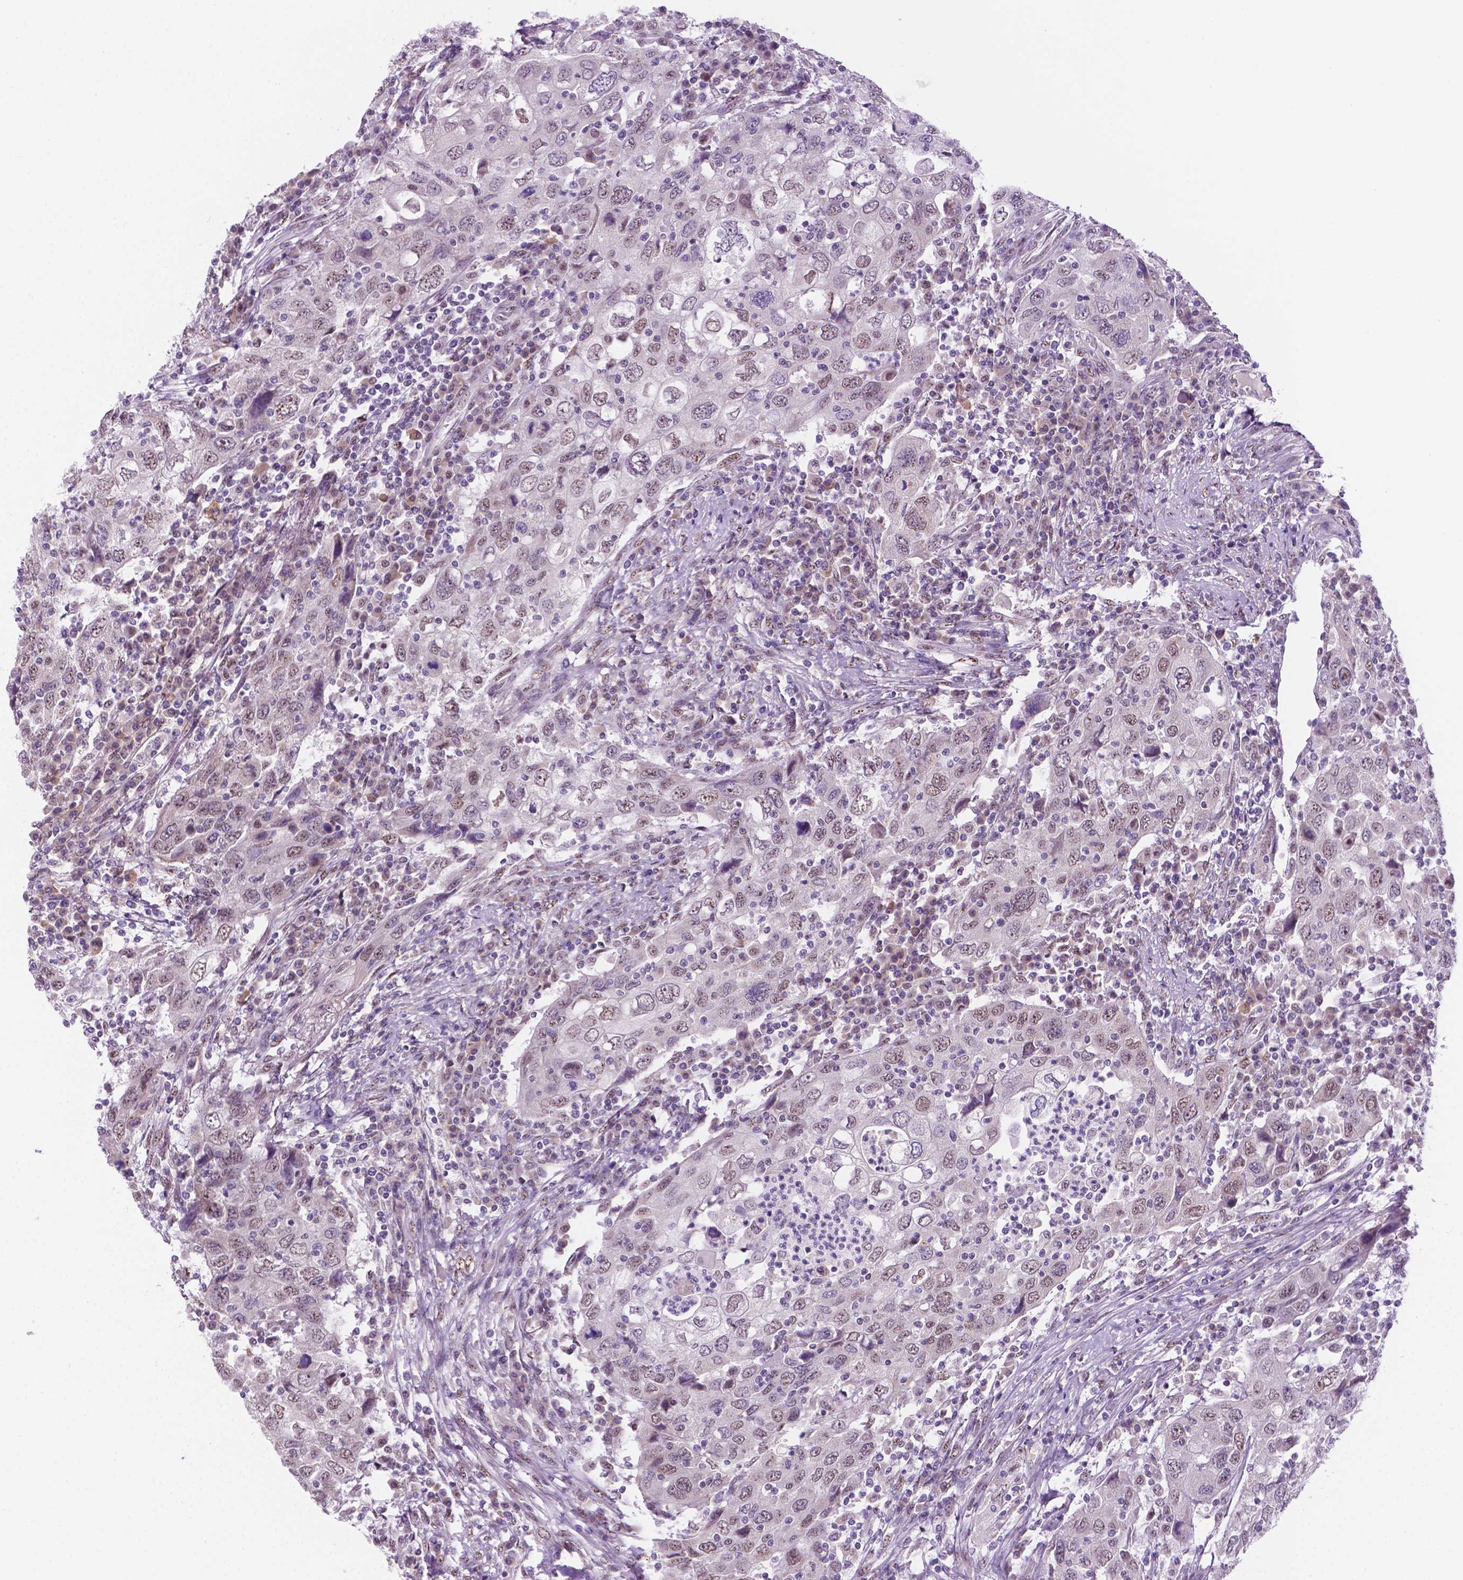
{"staining": {"intensity": "weak", "quantity": "25%-75%", "location": "nuclear"}, "tissue": "urothelial cancer", "cell_type": "Tumor cells", "image_type": "cancer", "snomed": [{"axis": "morphology", "description": "Urothelial carcinoma, High grade"}, {"axis": "topography", "description": "Urinary bladder"}], "caption": "Protein staining of urothelial carcinoma (high-grade) tissue shows weak nuclear staining in approximately 25%-75% of tumor cells. (DAB = brown stain, brightfield microscopy at high magnification).", "gene": "C18orf21", "patient": {"sex": "male", "age": 76}}